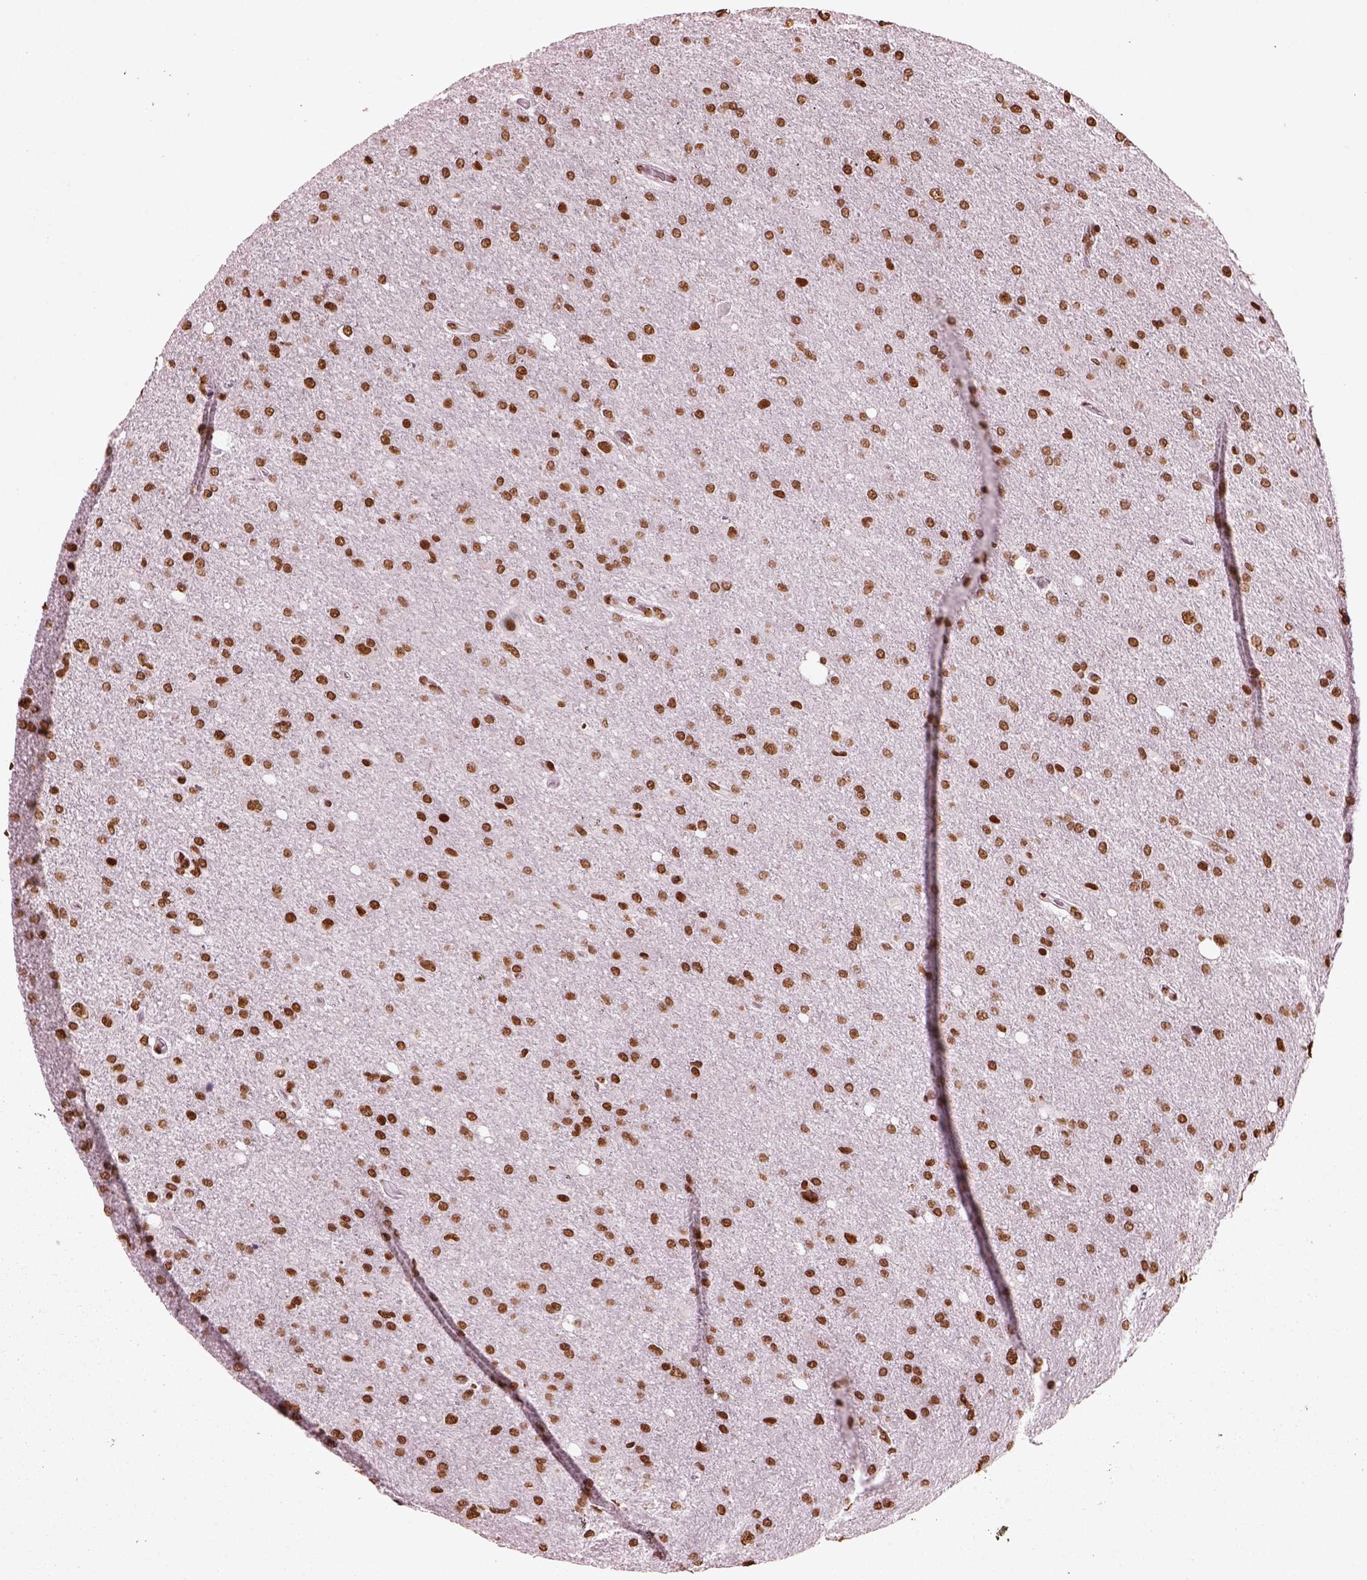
{"staining": {"intensity": "moderate", "quantity": ">75%", "location": "nuclear"}, "tissue": "glioma", "cell_type": "Tumor cells", "image_type": "cancer", "snomed": [{"axis": "morphology", "description": "Glioma, malignant, High grade"}, {"axis": "topography", "description": "Cerebral cortex"}], "caption": "The histopathology image demonstrates a brown stain indicating the presence of a protein in the nuclear of tumor cells in malignant glioma (high-grade). Using DAB (brown) and hematoxylin (blue) stains, captured at high magnification using brightfield microscopy.", "gene": "CBFA2T3", "patient": {"sex": "male", "age": 70}}